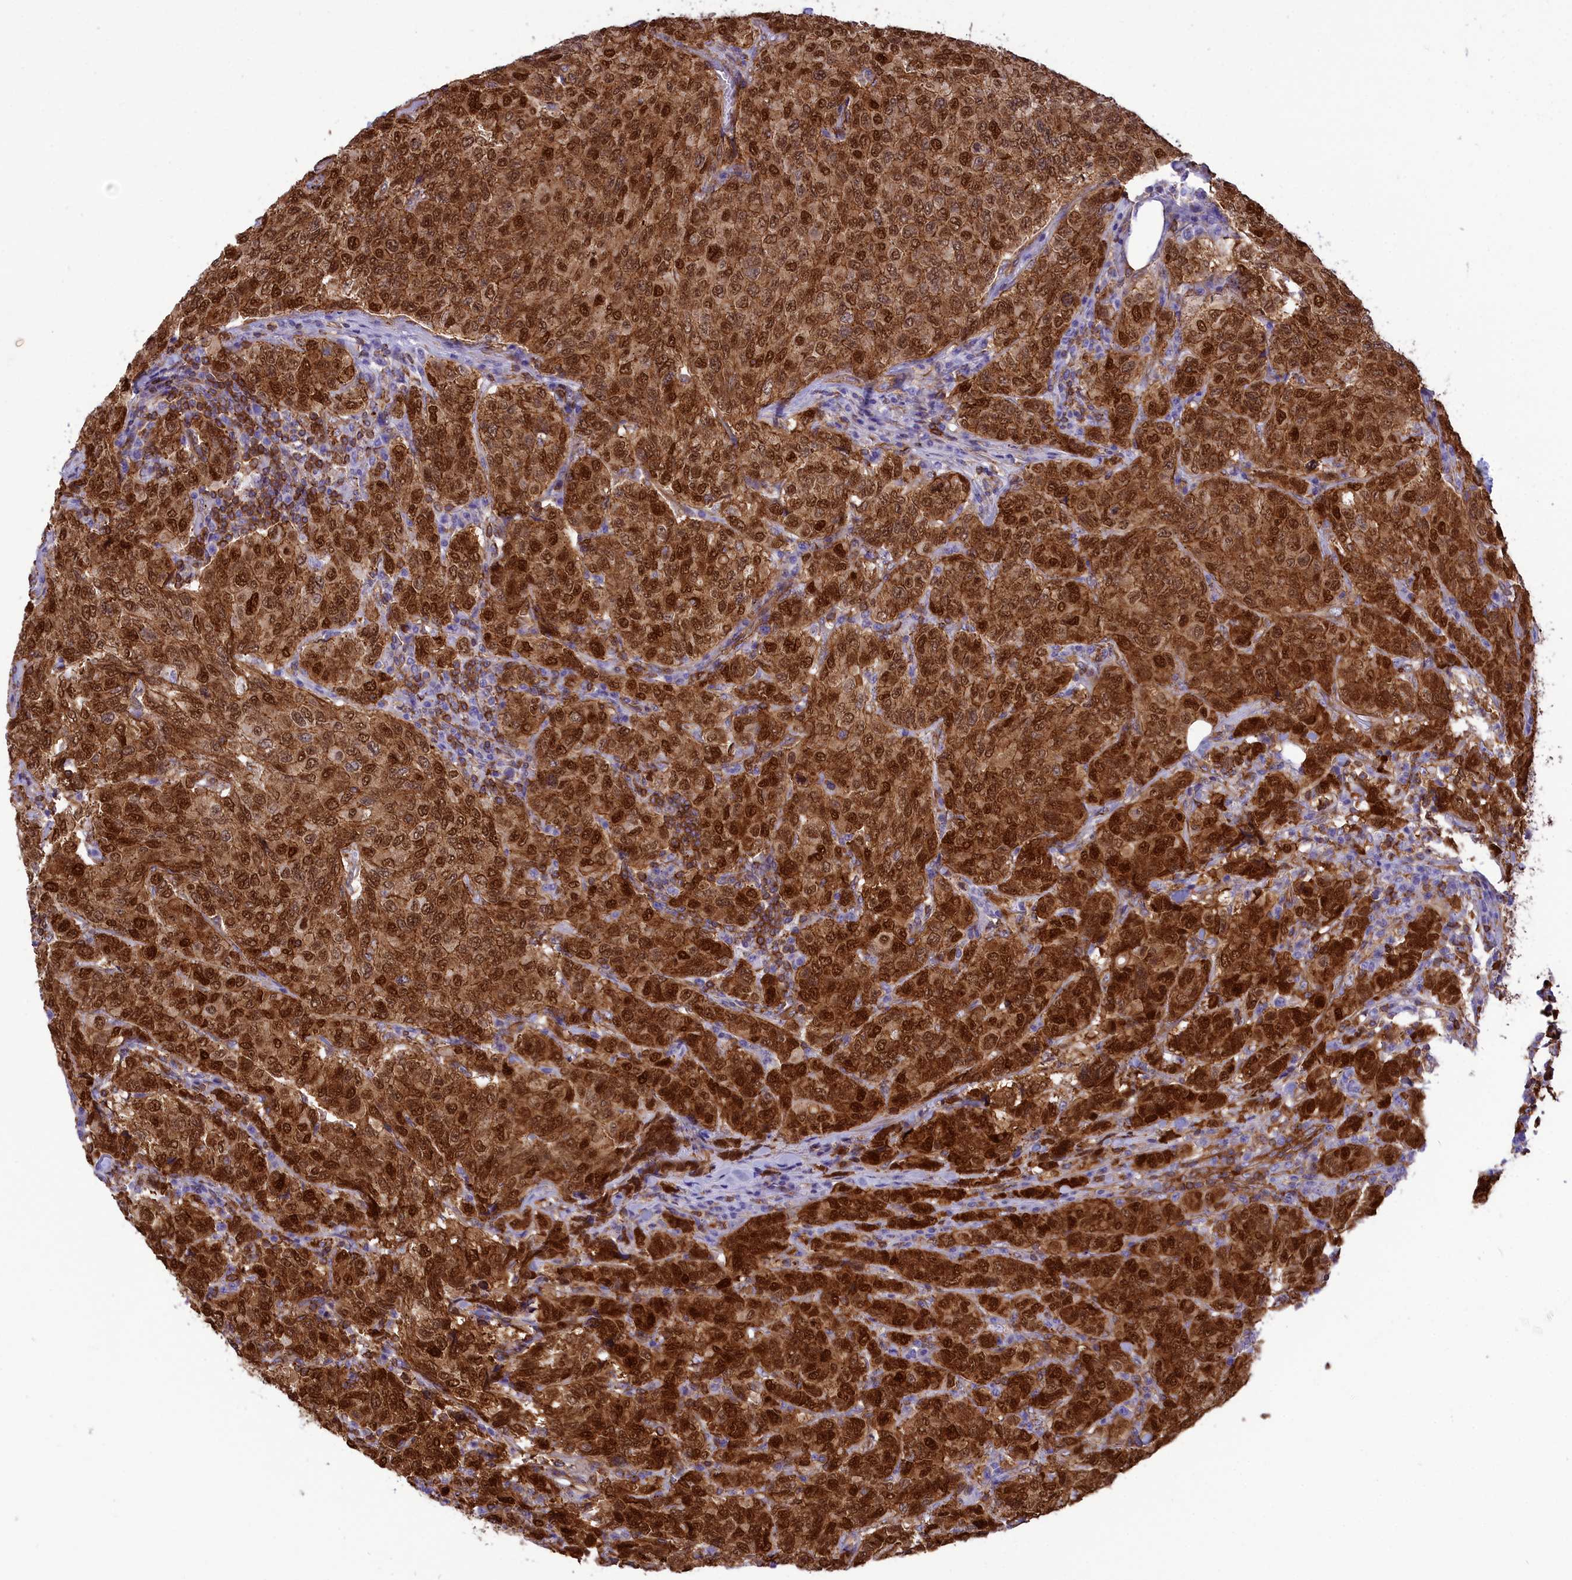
{"staining": {"intensity": "strong", "quantity": ">75%", "location": "cytoplasmic/membranous,nuclear"}, "tissue": "breast cancer", "cell_type": "Tumor cells", "image_type": "cancer", "snomed": [{"axis": "morphology", "description": "Duct carcinoma"}, {"axis": "topography", "description": "Breast"}], "caption": "The histopathology image reveals staining of breast intraductal carcinoma, revealing strong cytoplasmic/membranous and nuclear protein staining (brown color) within tumor cells. (Brightfield microscopy of DAB IHC at high magnification).", "gene": "SEPTIN9", "patient": {"sex": "female", "age": 55}}